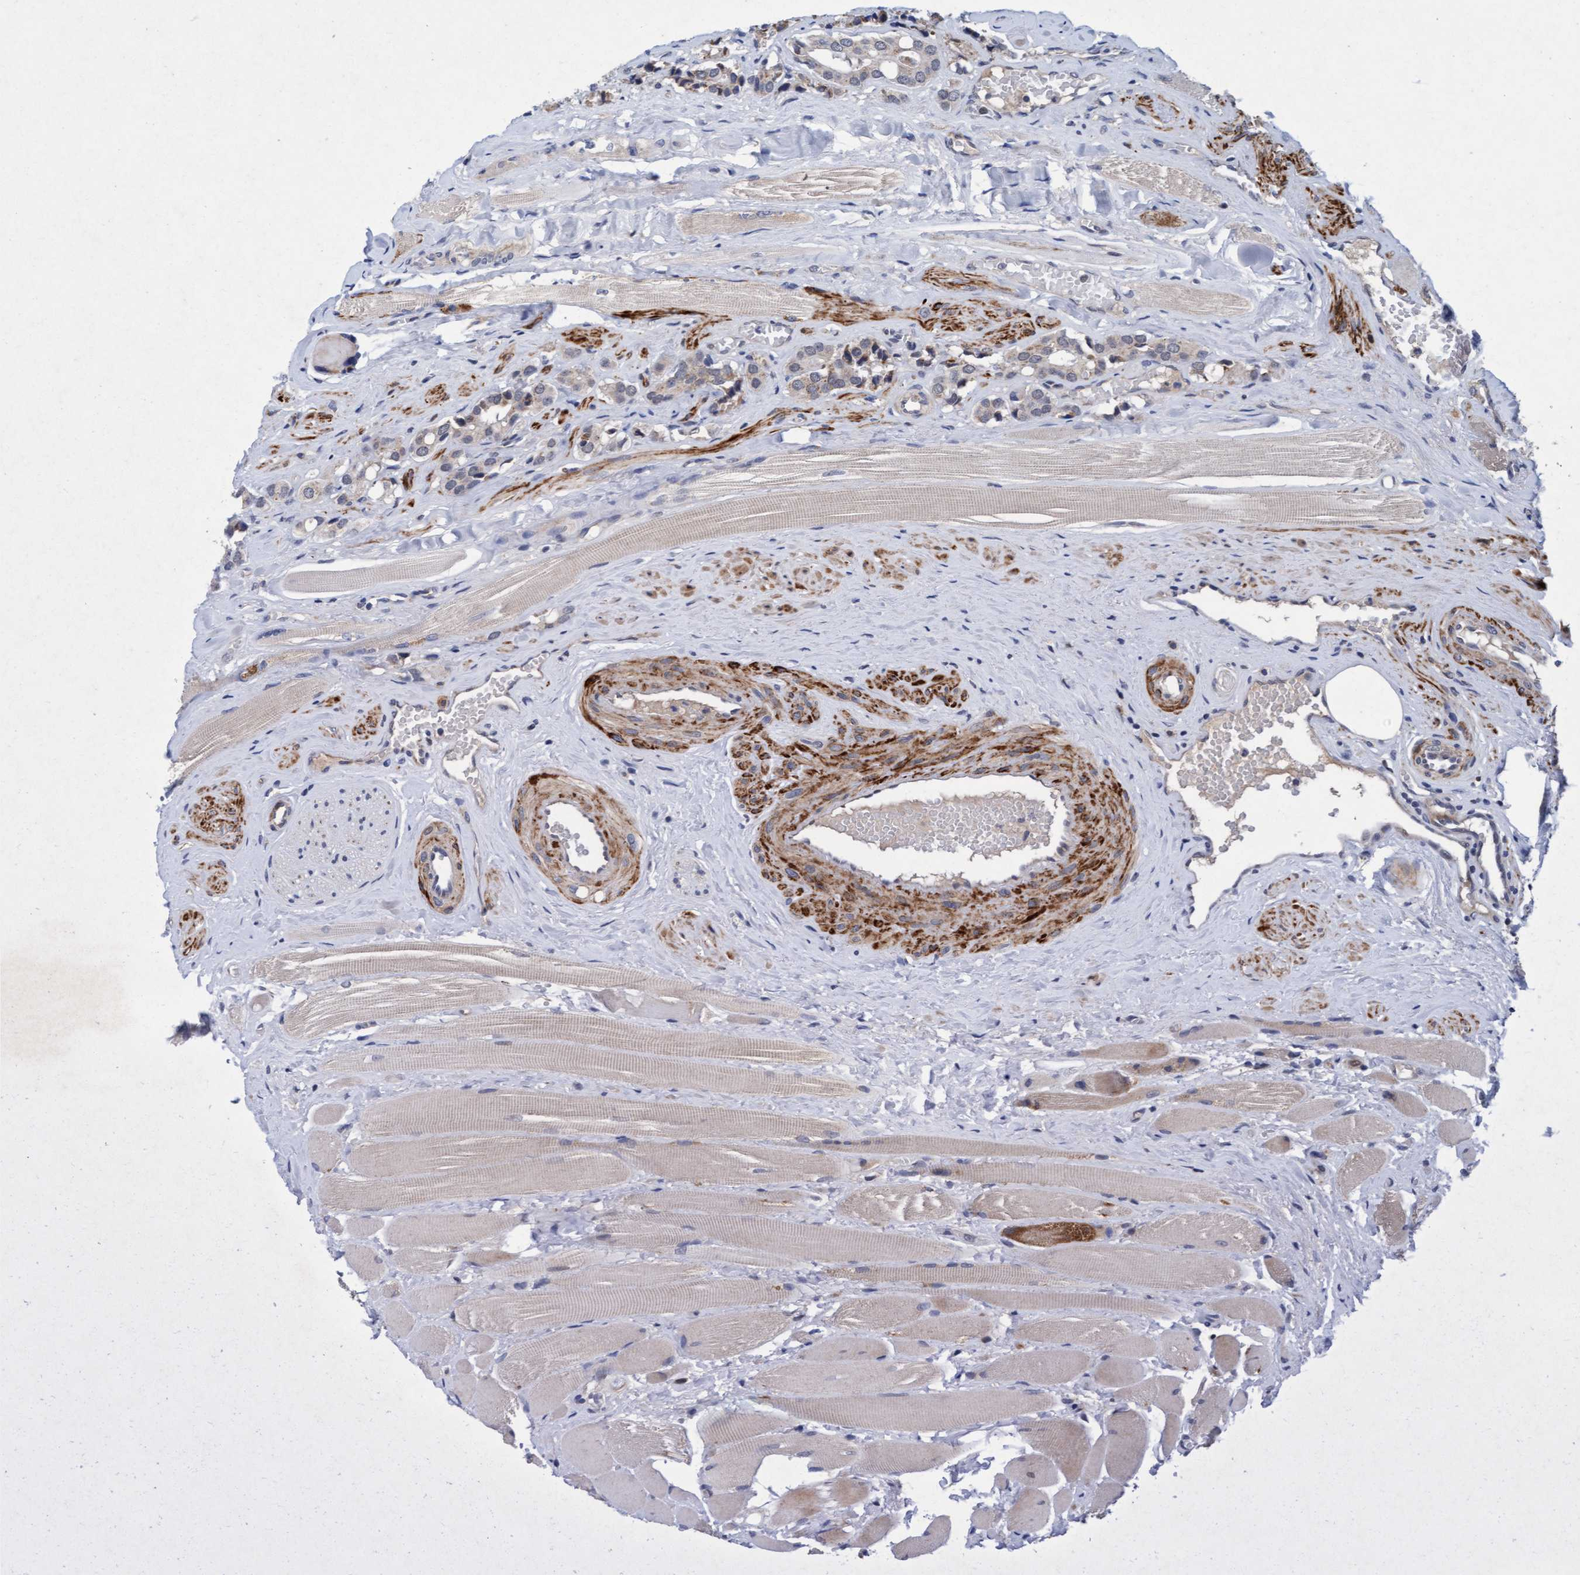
{"staining": {"intensity": "weak", "quantity": ">75%", "location": "cytoplasmic/membranous"}, "tissue": "prostate cancer", "cell_type": "Tumor cells", "image_type": "cancer", "snomed": [{"axis": "morphology", "description": "Adenocarcinoma, High grade"}, {"axis": "topography", "description": "Prostate"}], "caption": "Approximately >75% of tumor cells in prostate cancer (adenocarcinoma (high-grade)) exhibit weak cytoplasmic/membranous protein expression as visualized by brown immunohistochemical staining.", "gene": "TMEM70", "patient": {"sex": "male", "age": 52}}